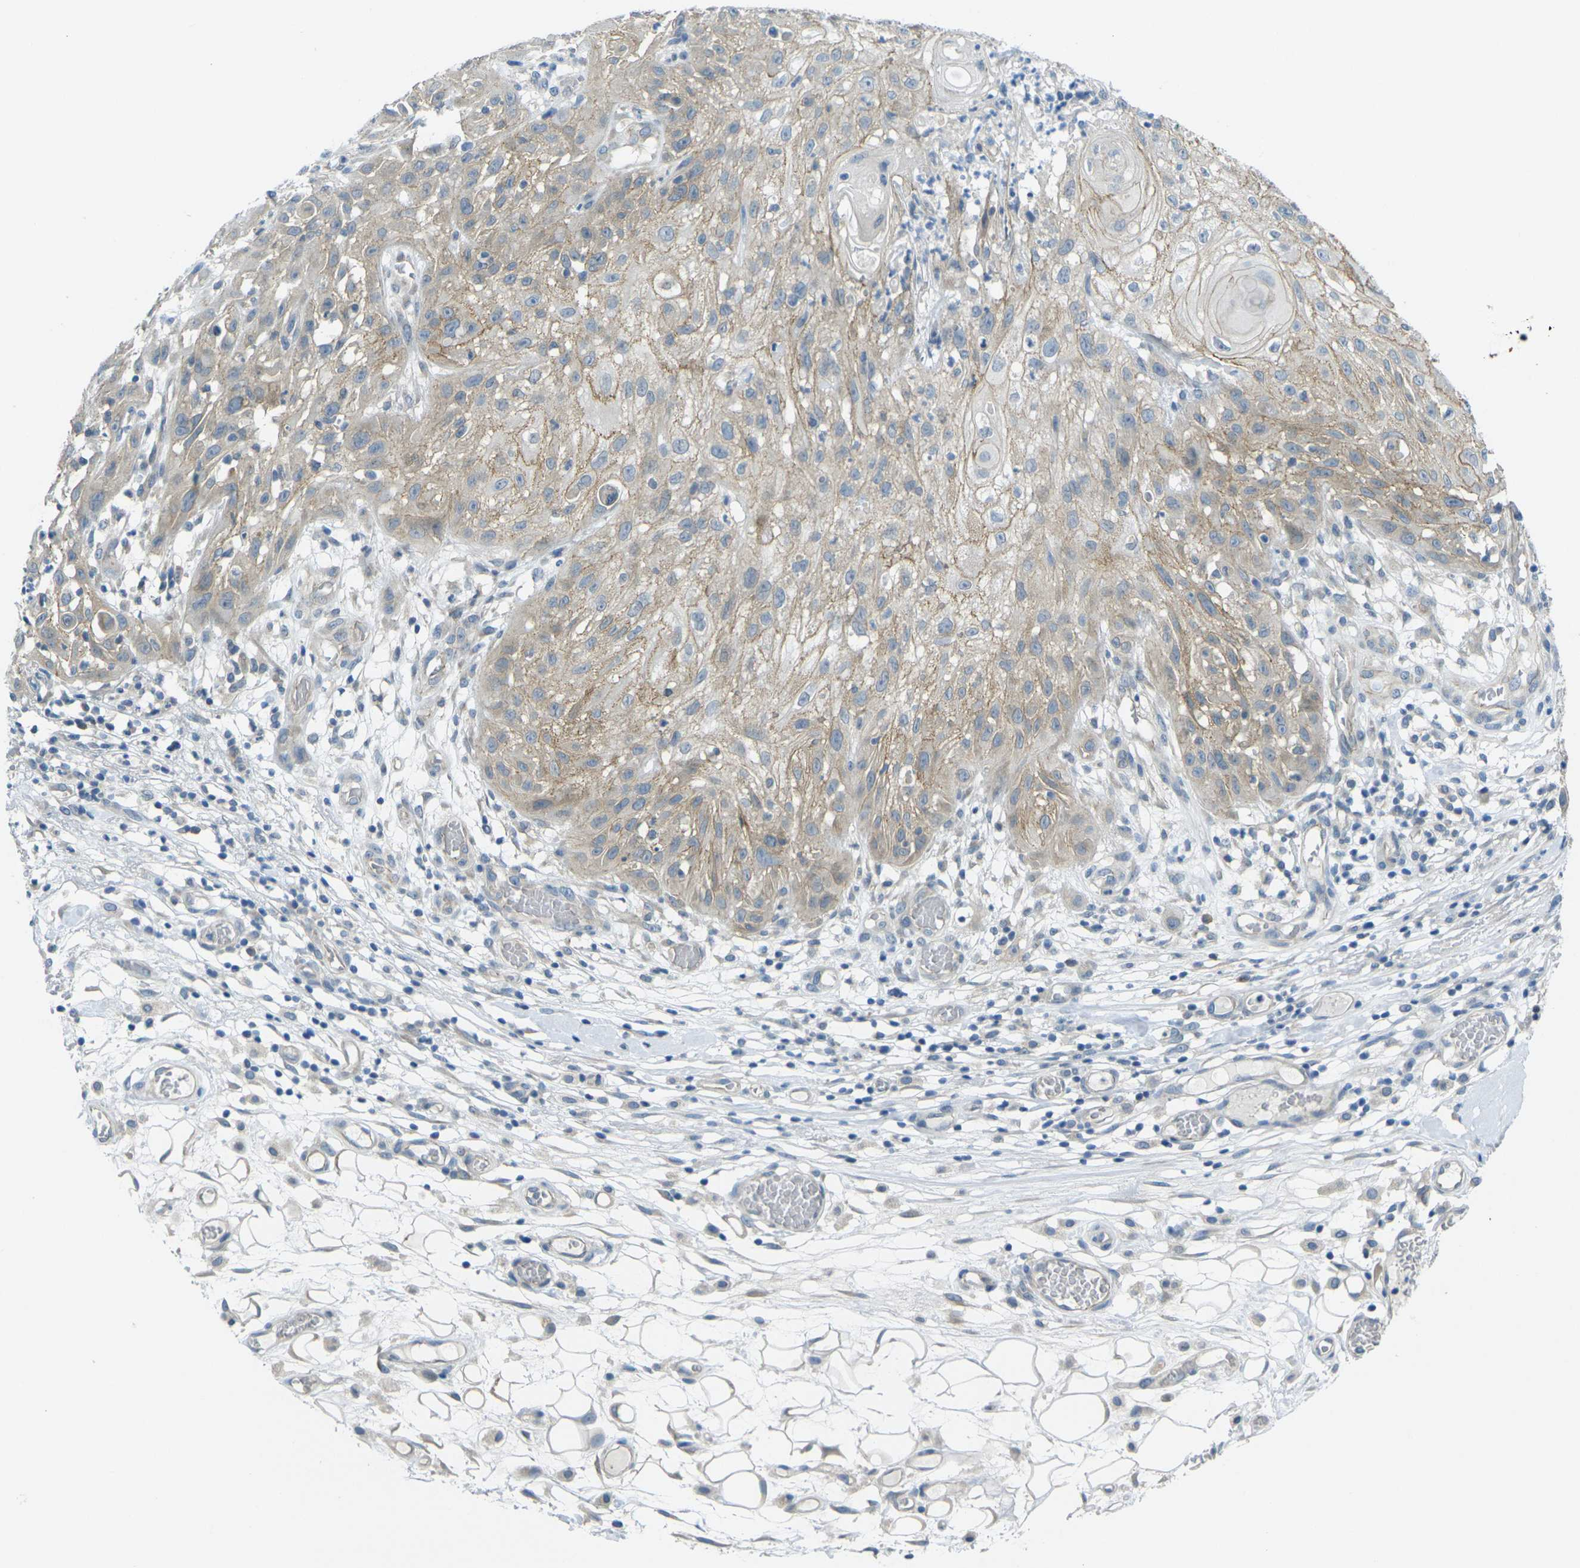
{"staining": {"intensity": "weak", "quantity": "25%-75%", "location": "cytoplasmic/membranous"}, "tissue": "skin cancer", "cell_type": "Tumor cells", "image_type": "cancer", "snomed": [{"axis": "morphology", "description": "Squamous cell carcinoma, NOS"}, {"axis": "topography", "description": "Skin"}], "caption": "A low amount of weak cytoplasmic/membranous positivity is present in approximately 25%-75% of tumor cells in skin squamous cell carcinoma tissue.", "gene": "RHBDD1", "patient": {"sex": "male", "age": 75}}